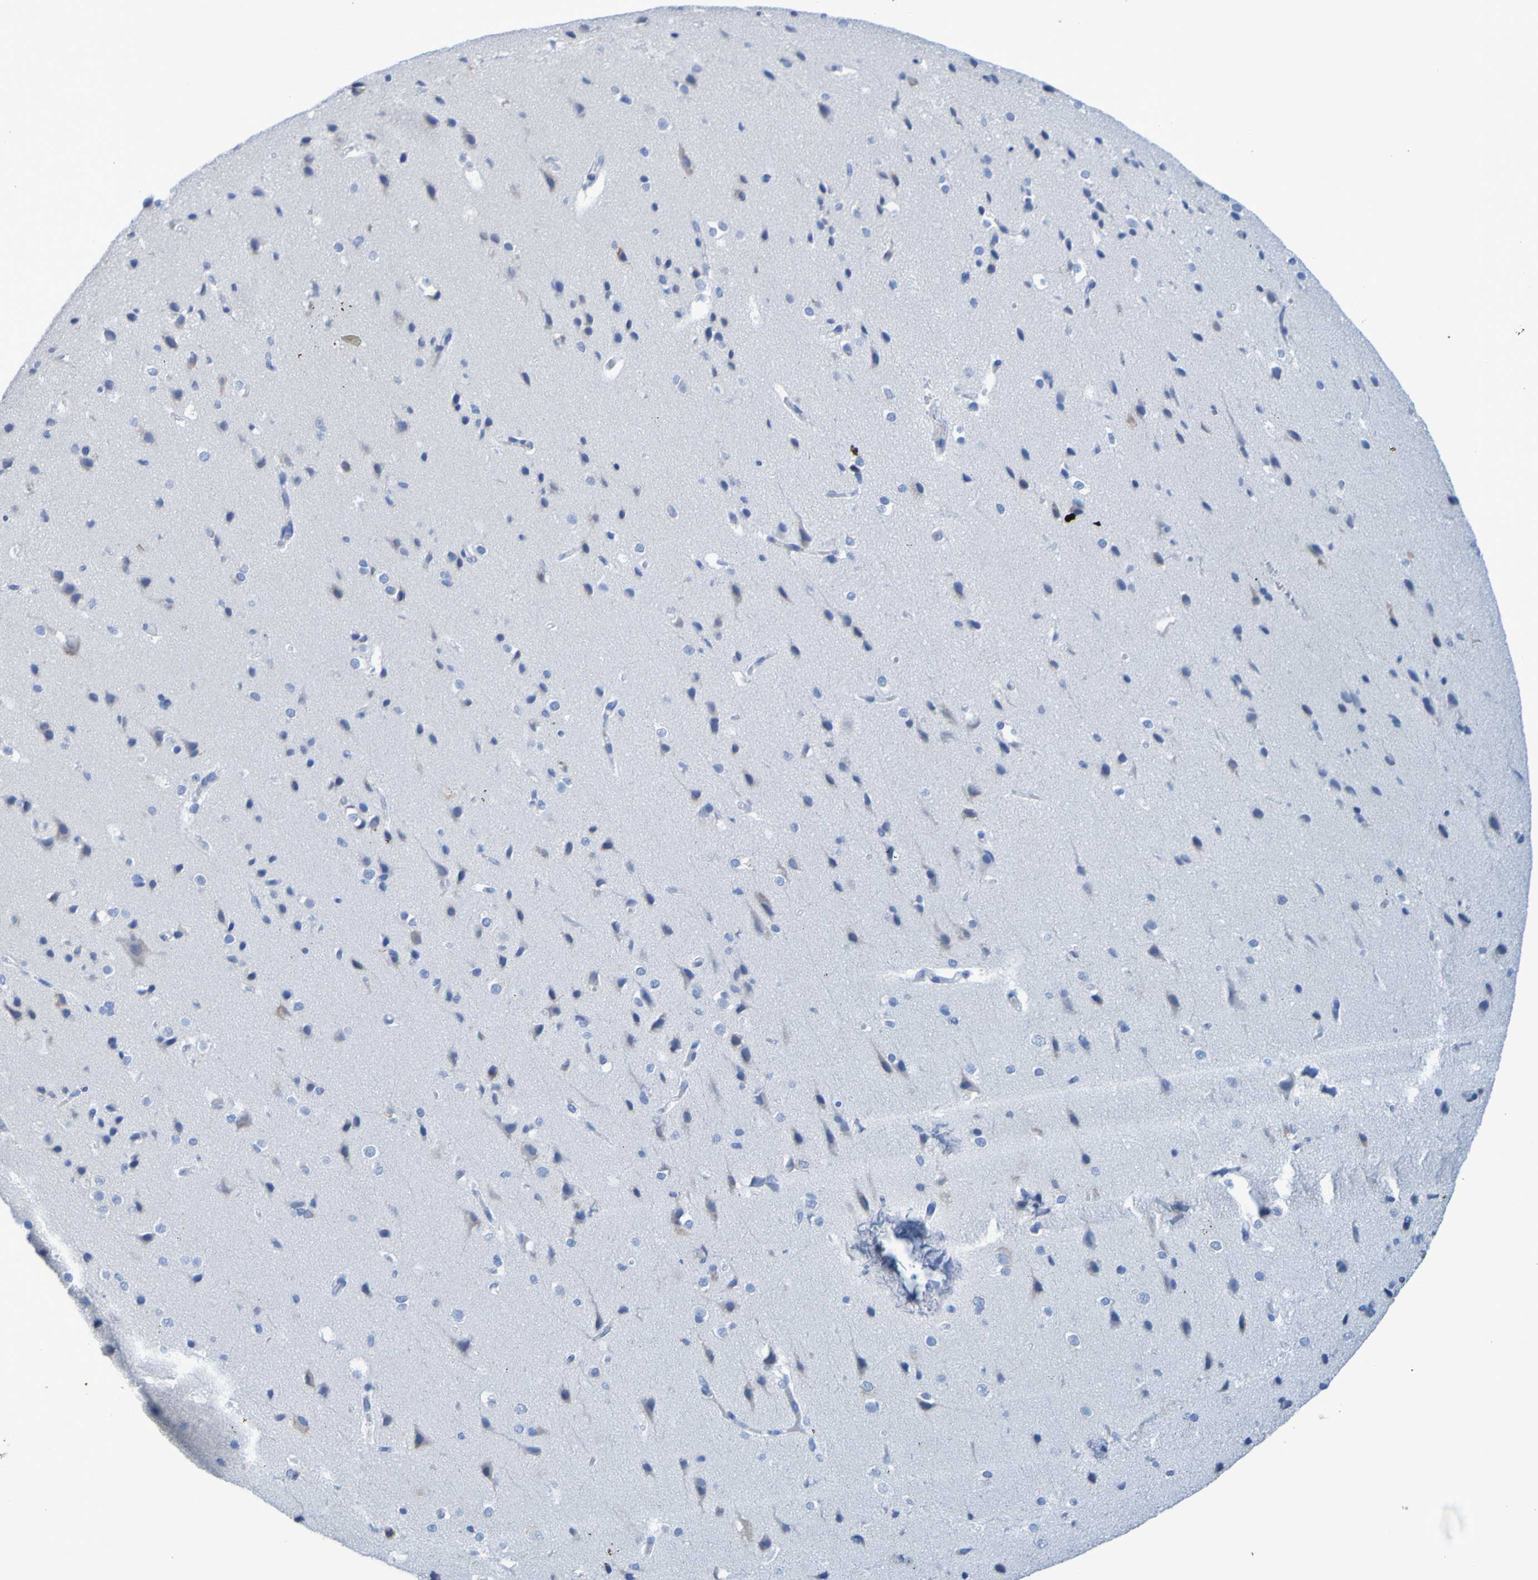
{"staining": {"intensity": "negative", "quantity": "none", "location": "none"}, "tissue": "cerebral cortex", "cell_type": "Endothelial cells", "image_type": "normal", "snomed": [{"axis": "morphology", "description": "Normal tissue, NOS"}, {"axis": "morphology", "description": "Developmental malformation"}, {"axis": "topography", "description": "Cerebral cortex"}], "caption": "This is an immunohistochemistry (IHC) image of normal cerebral cortex. There is no positivity in endothelial cells.", "gene": "ACMSD", "patient": {"sex": "female", "age": 30}}